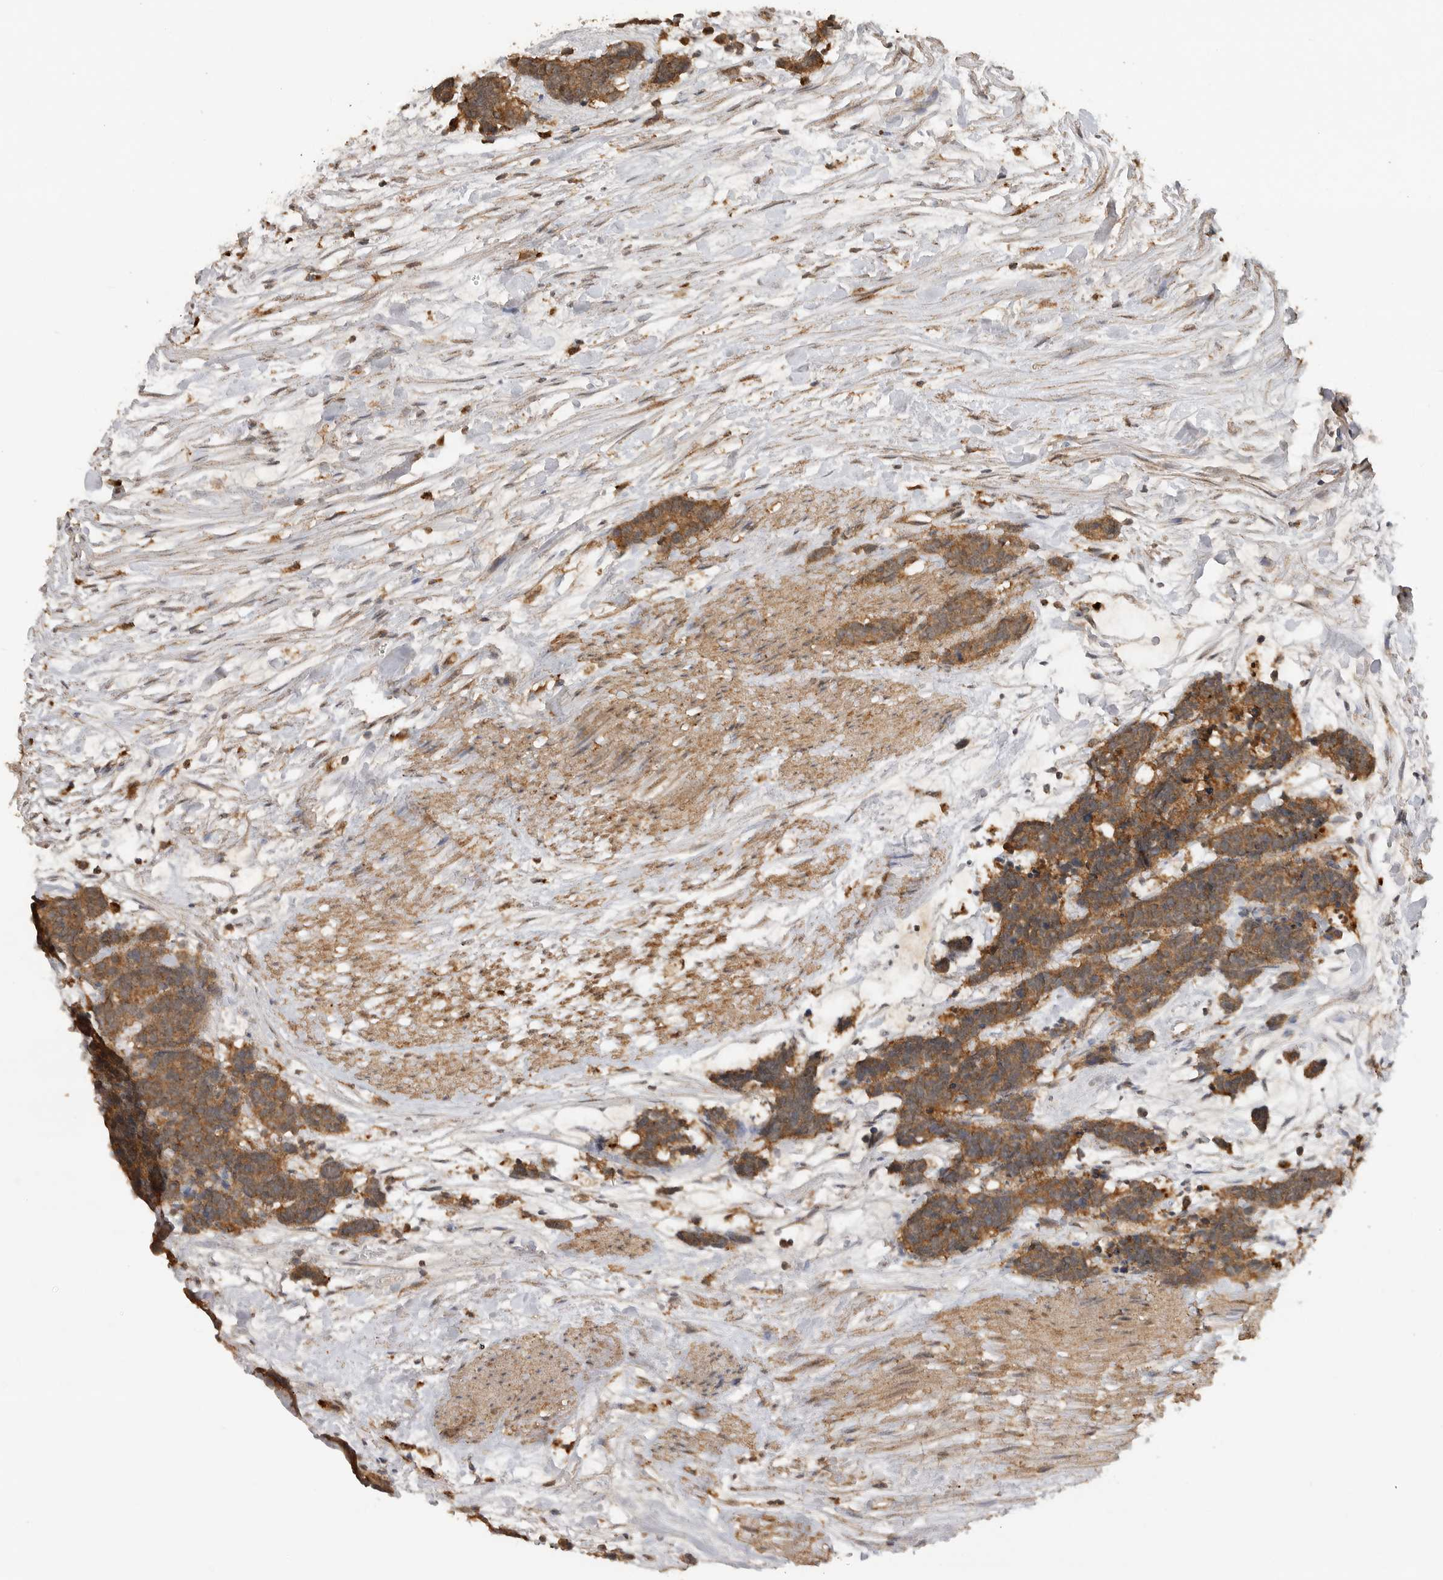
{"staining": {"intensity": "moderate", "quantity": ">75%", "location": "cytoplasmic/membranous"}, "tissue": "carcinoid", "cell_type": "Tumor cells", "image_type": "cancer", "snomed": [{"axis": "morphology", "description": "Carcinoma, NOS"}, {"axis": "morphology", "description": "Carcinoid, malignant, NOS"}, {"axis": "topography", "description": "Urinary bladder"}], "caption": "Carcinoid tissue displays moderate cytoplasmic/membranous staining in approximately >75% of tumor cells (Brightfield microscopy of DAB IHC at high magnification).", "gene": "ICOSLG", "patient": {"sex": "male", "age": 57}}